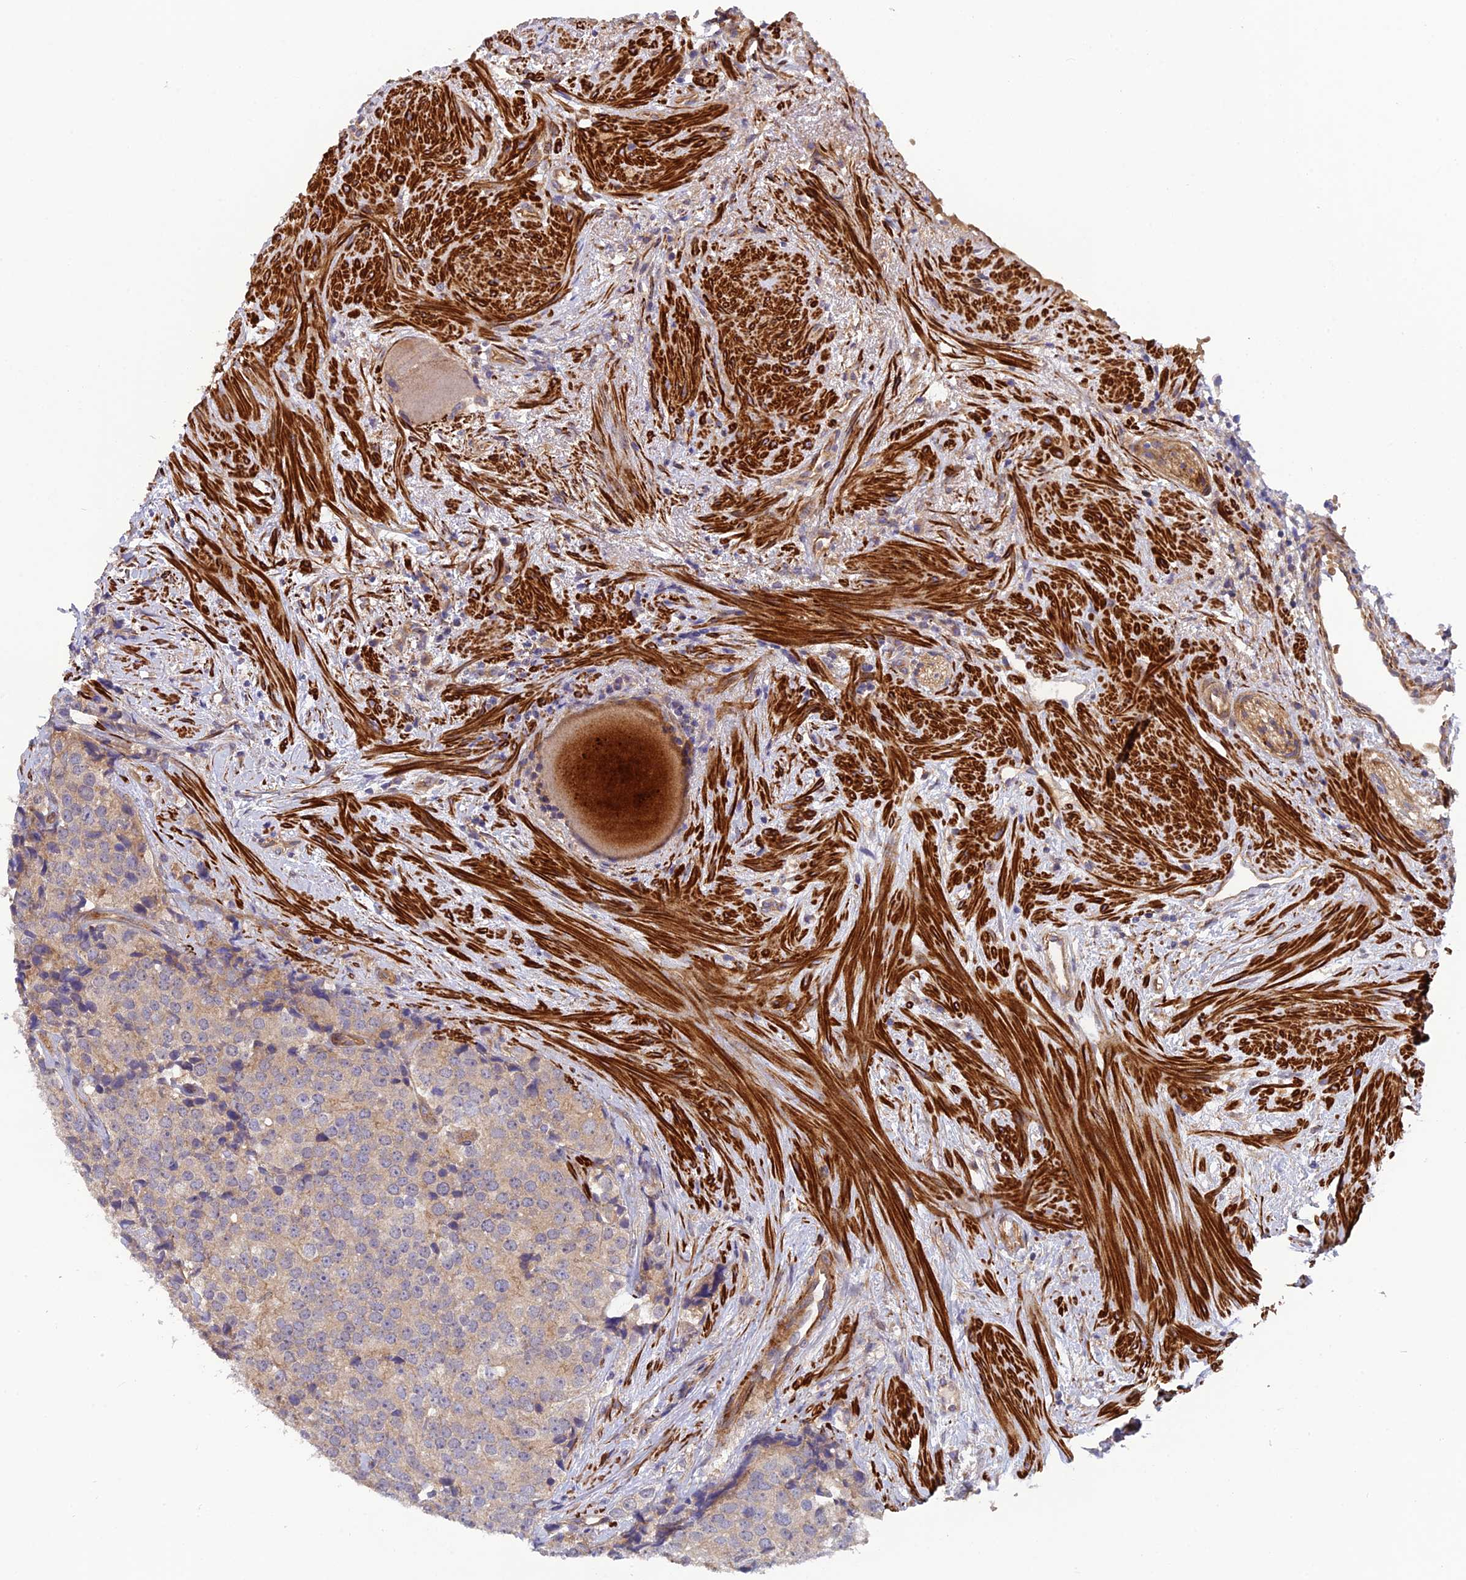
{"staining": {"intensity": "weak", "quantity": "25%-75%", "location": "cytoplasmic/membranous"}, "tissue": "prostate cancer", "cell_type": "Tumor cells", "image_type": "cancer", "snomed": [{"axis": "morphology", "description": "Adenocarcinoma, High grade"}, {"axis": "topography", "description": "Prostate"}], "caption": "Prostate cancer (adenocarcinoma (high-grade)) stained with IHC shows weak cytoplasmic/membranous expression in approximately 25%-75% of tumor cells.", "gene": "ADAMTS15", "patient": {"sex": "male", "age": 49}}